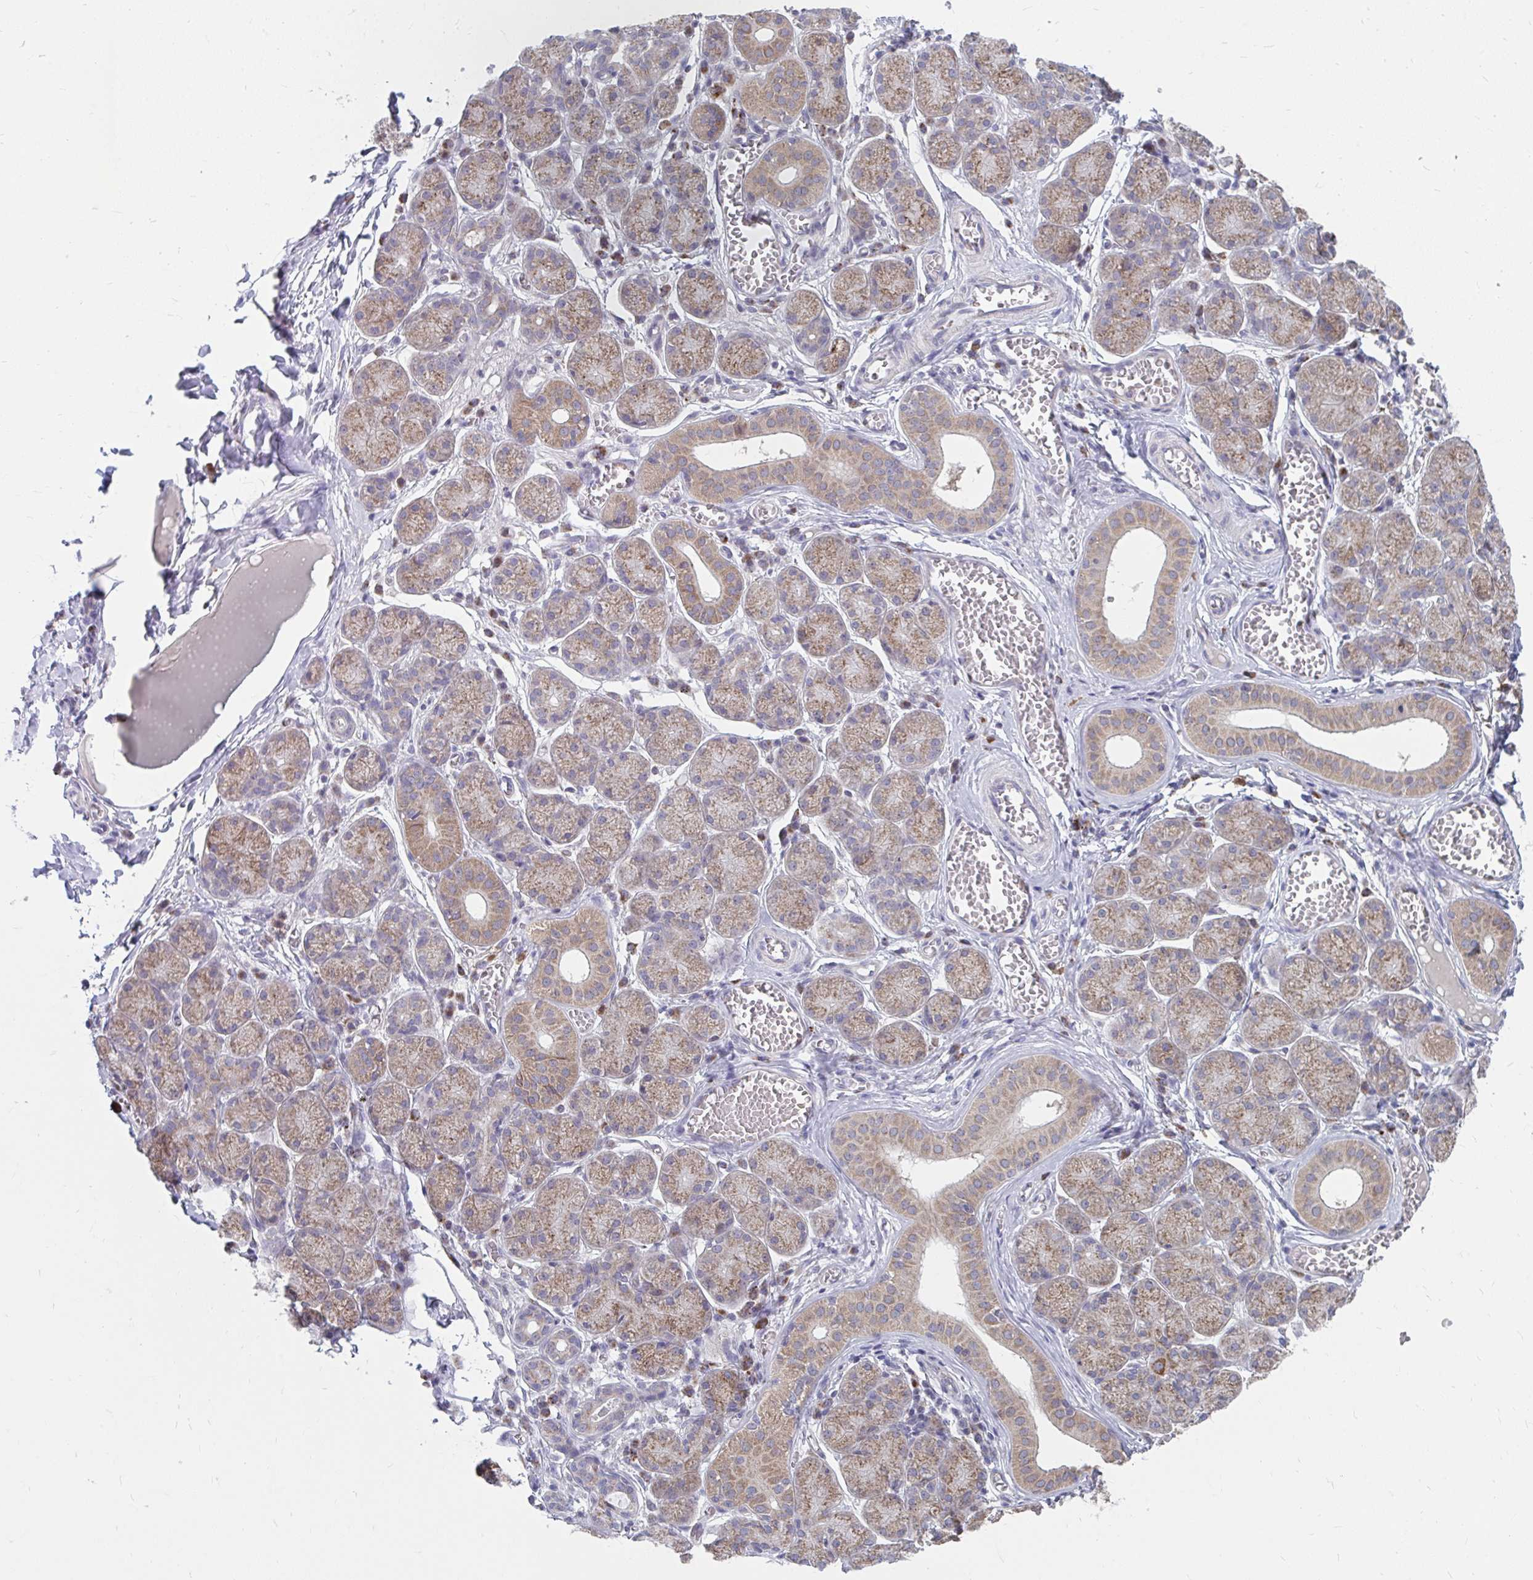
{"staining": {"intensity": "moderate", "quantity": "25%-75%", "location": "cytoplasmic/membranous"}, "tissue": "salivary gland", "cell_type": "Glandular cells", "image_type": "normal", "snomed": [{"axis": "morphology", "description": "Normal tissue, NOS"}, {"axis": "topography", "description": "Salivary gland"}], "caption": "About 25%-75% of glandular cells in benign human salivary gland show moderate cytoplasmic/membranous protein positivity as visualized by brown immunohistochemical staining.", "gene": "PABIR3", "patient": {"sex": "female", "age": 24}}